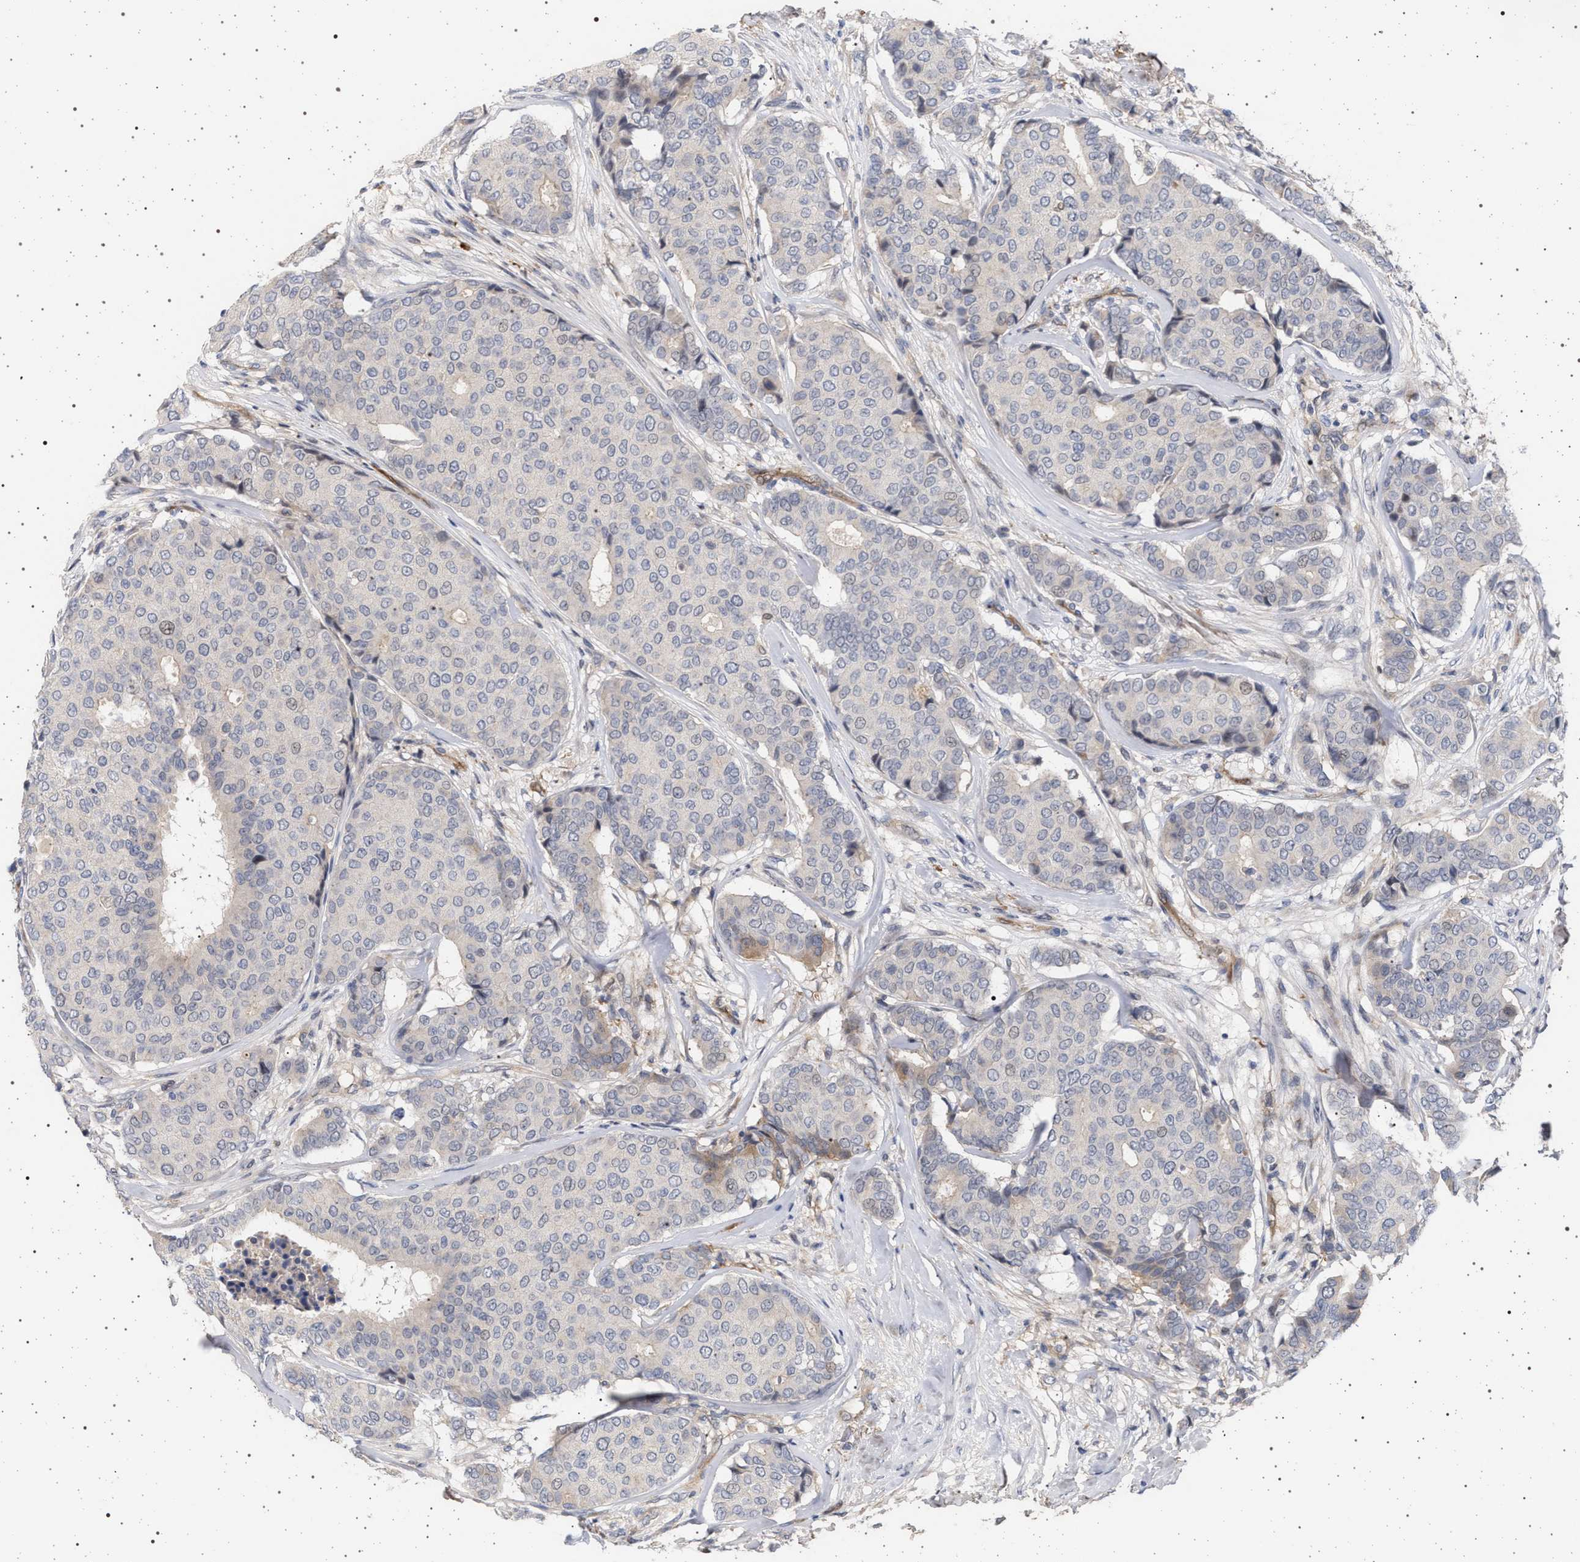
{"staining": {"intensity": "negative", "quantity": "none", "location": "none"}, "tissue": "breast cancer", "cell_type": "Tumor cells", "image_type": "cancer", "snomed": [{"axis": "morphology", "description": "Duct carcinoma"}, {"axis": "topography", "description": "Breast"}], "caption": "A micrograph of human infiltrating ductal carcinoma (breast) is negative for staining in tumor cells.", "gene": "RBM48", "patient": {"sex": "female", "age": 75}}